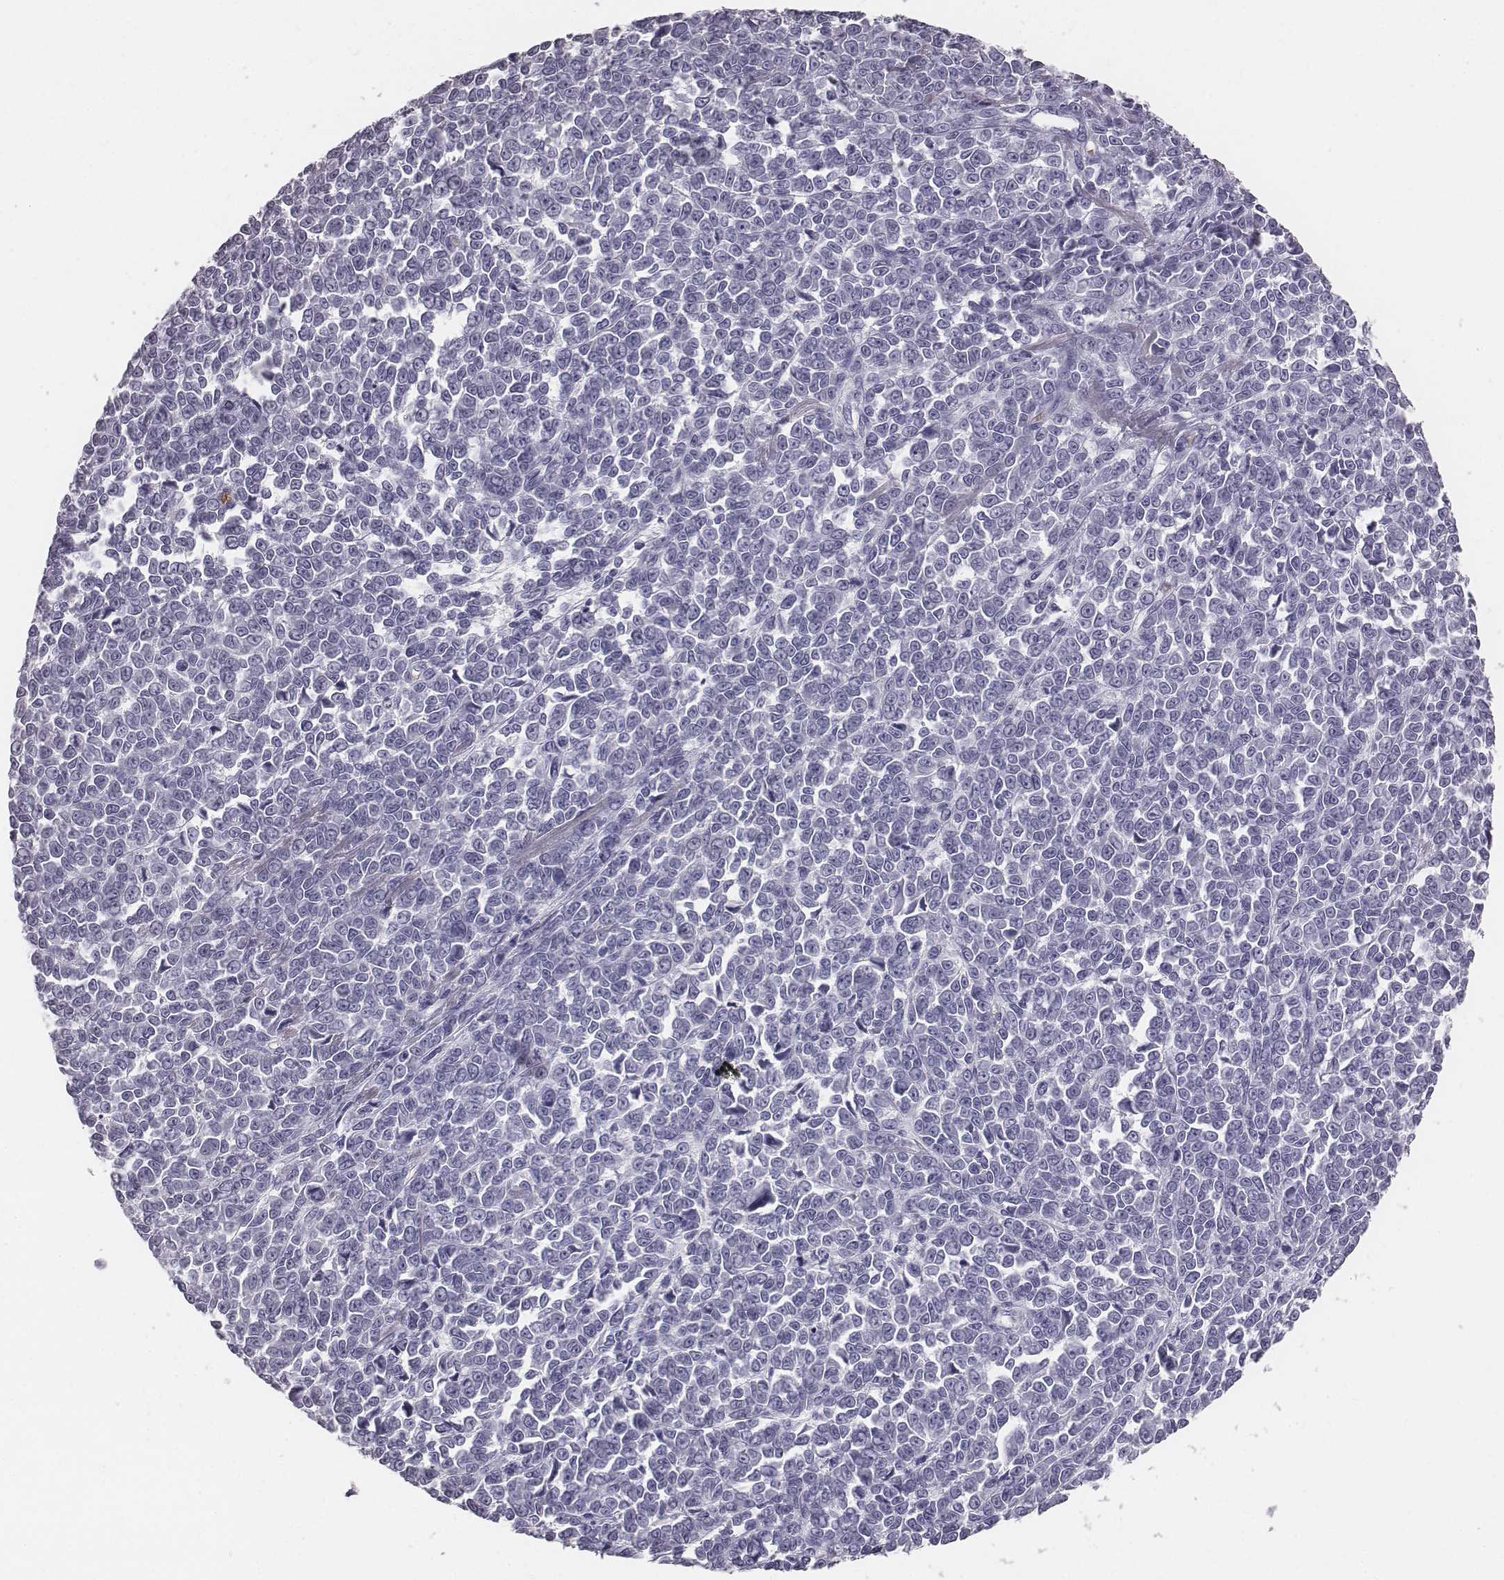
{"staining": {"intensity": "negative", "quantity": "none", "location": "none"}, "tissue": "melanoma", "cell_type": "Tumor cells", "image_type": "cancer", "snomed": [{"axis": "morphology", "description": "Malignant melanoma, NOS"}, {"axis": "topography", "description": "Skin"}], "caption": "IHC of human malignant melanoma demonstrates no staining in tumor cells. (DAB IHC visualized using brightfield microscopy, high magnification).", "gene": "HBZ", "patient": {"sex": "female", "age": 95}}